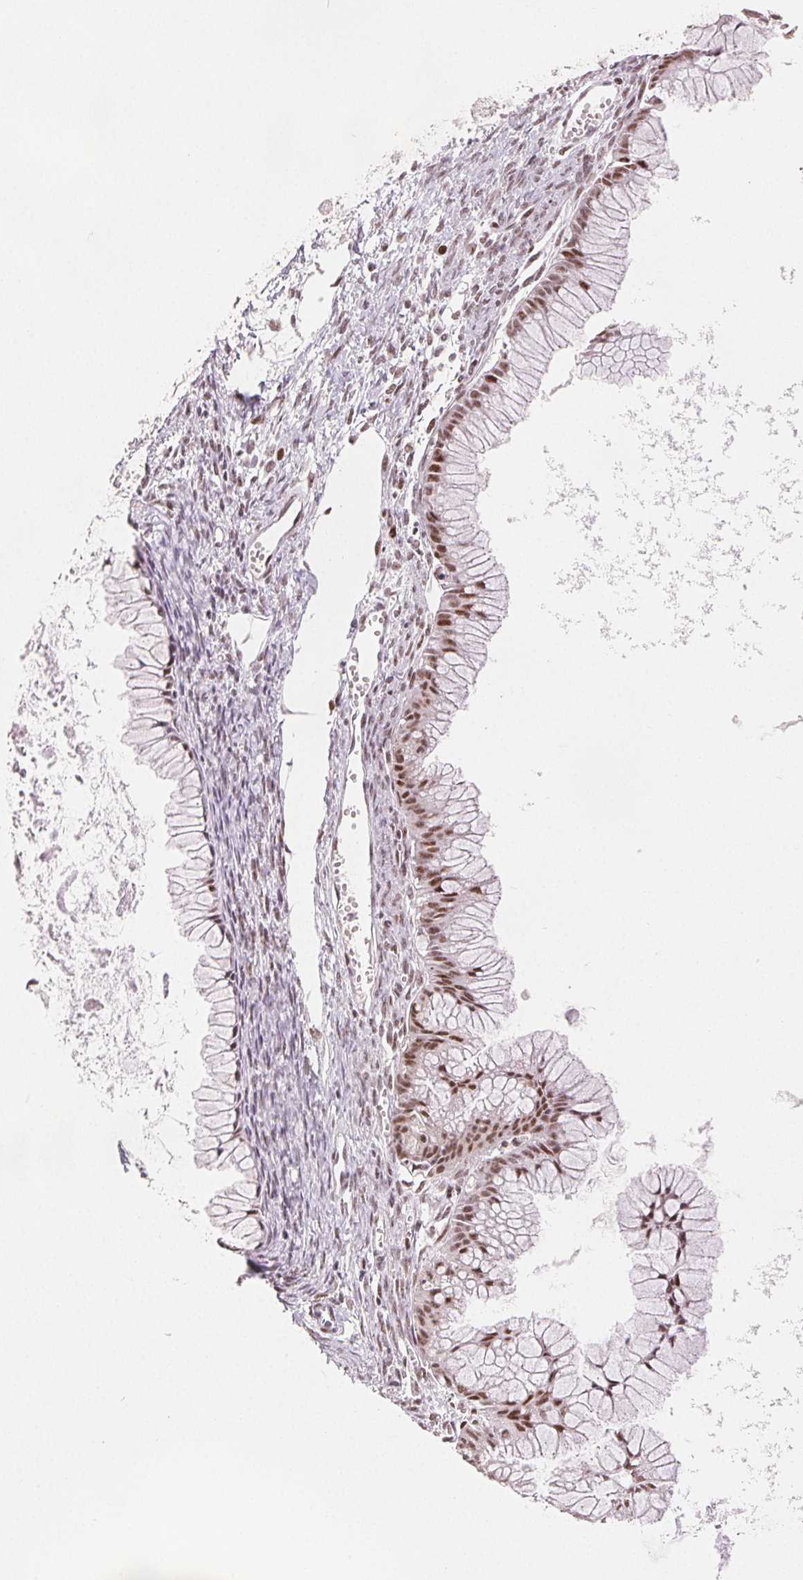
{"staining": {"intensity": "moderate", "quantity": ">75%", "location": "nuclear"}, "tissue": "ovarian cancer", "cell_type": "Tumor cells", "image_type": "cancer", "snomed": [{"axis": "morphology", "description": "Cystadenocarcinoma, mucinous, NOS"}, {"axis": "topography", "description": "Ovary"}], "caption": "Tumor cells reveal medium levels of moderate nuclear expression in about >75% of cells in ovarian mucinous cystadenocarcinoma. The staining was performed using DAB (3,3'-diaminobenzidine), with brown indicating positive protein expression. Nuclei are stained blue with hematoxylin.", "gene": "ZNF703", "patient": {"sex": "female", "age": 41}}